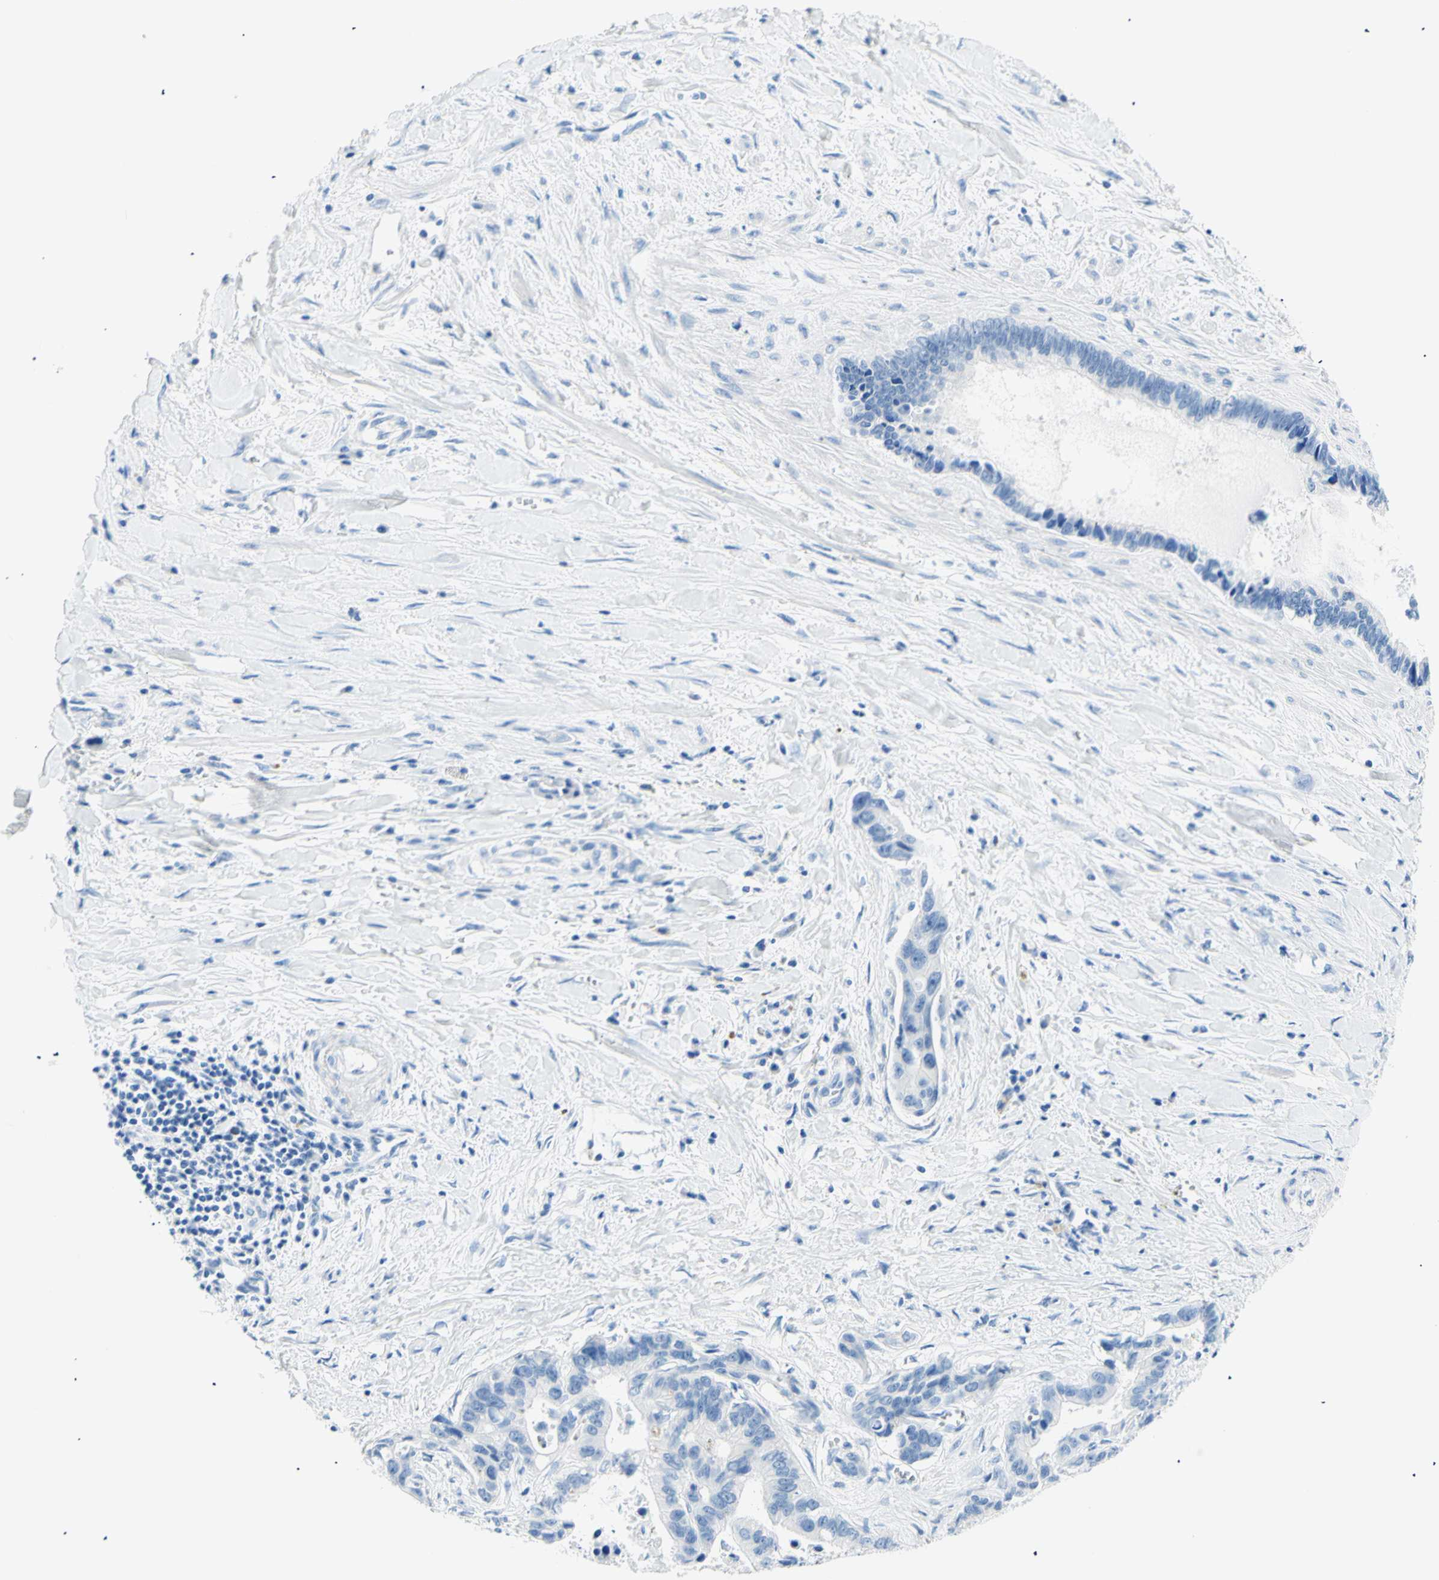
{"staining": {"intensity": "negative", "quantity": "none", "location": "none"}, "tissue": "liver cancer", "cell_type": "Tumor cells", "image_type": "cancer", "snomed": [{"axis": "morphology", "description": "Cholangiocarcinoma"}, {"axis": "topography", "description": "Liver"}], "caption": "Immunohistochemistry (IHC) of liver cancer (cholangiocarcinoma) shows no positivity in tumor cells.", "gene": "MYH2", "patient": {"sex": "female", "age": 65}}